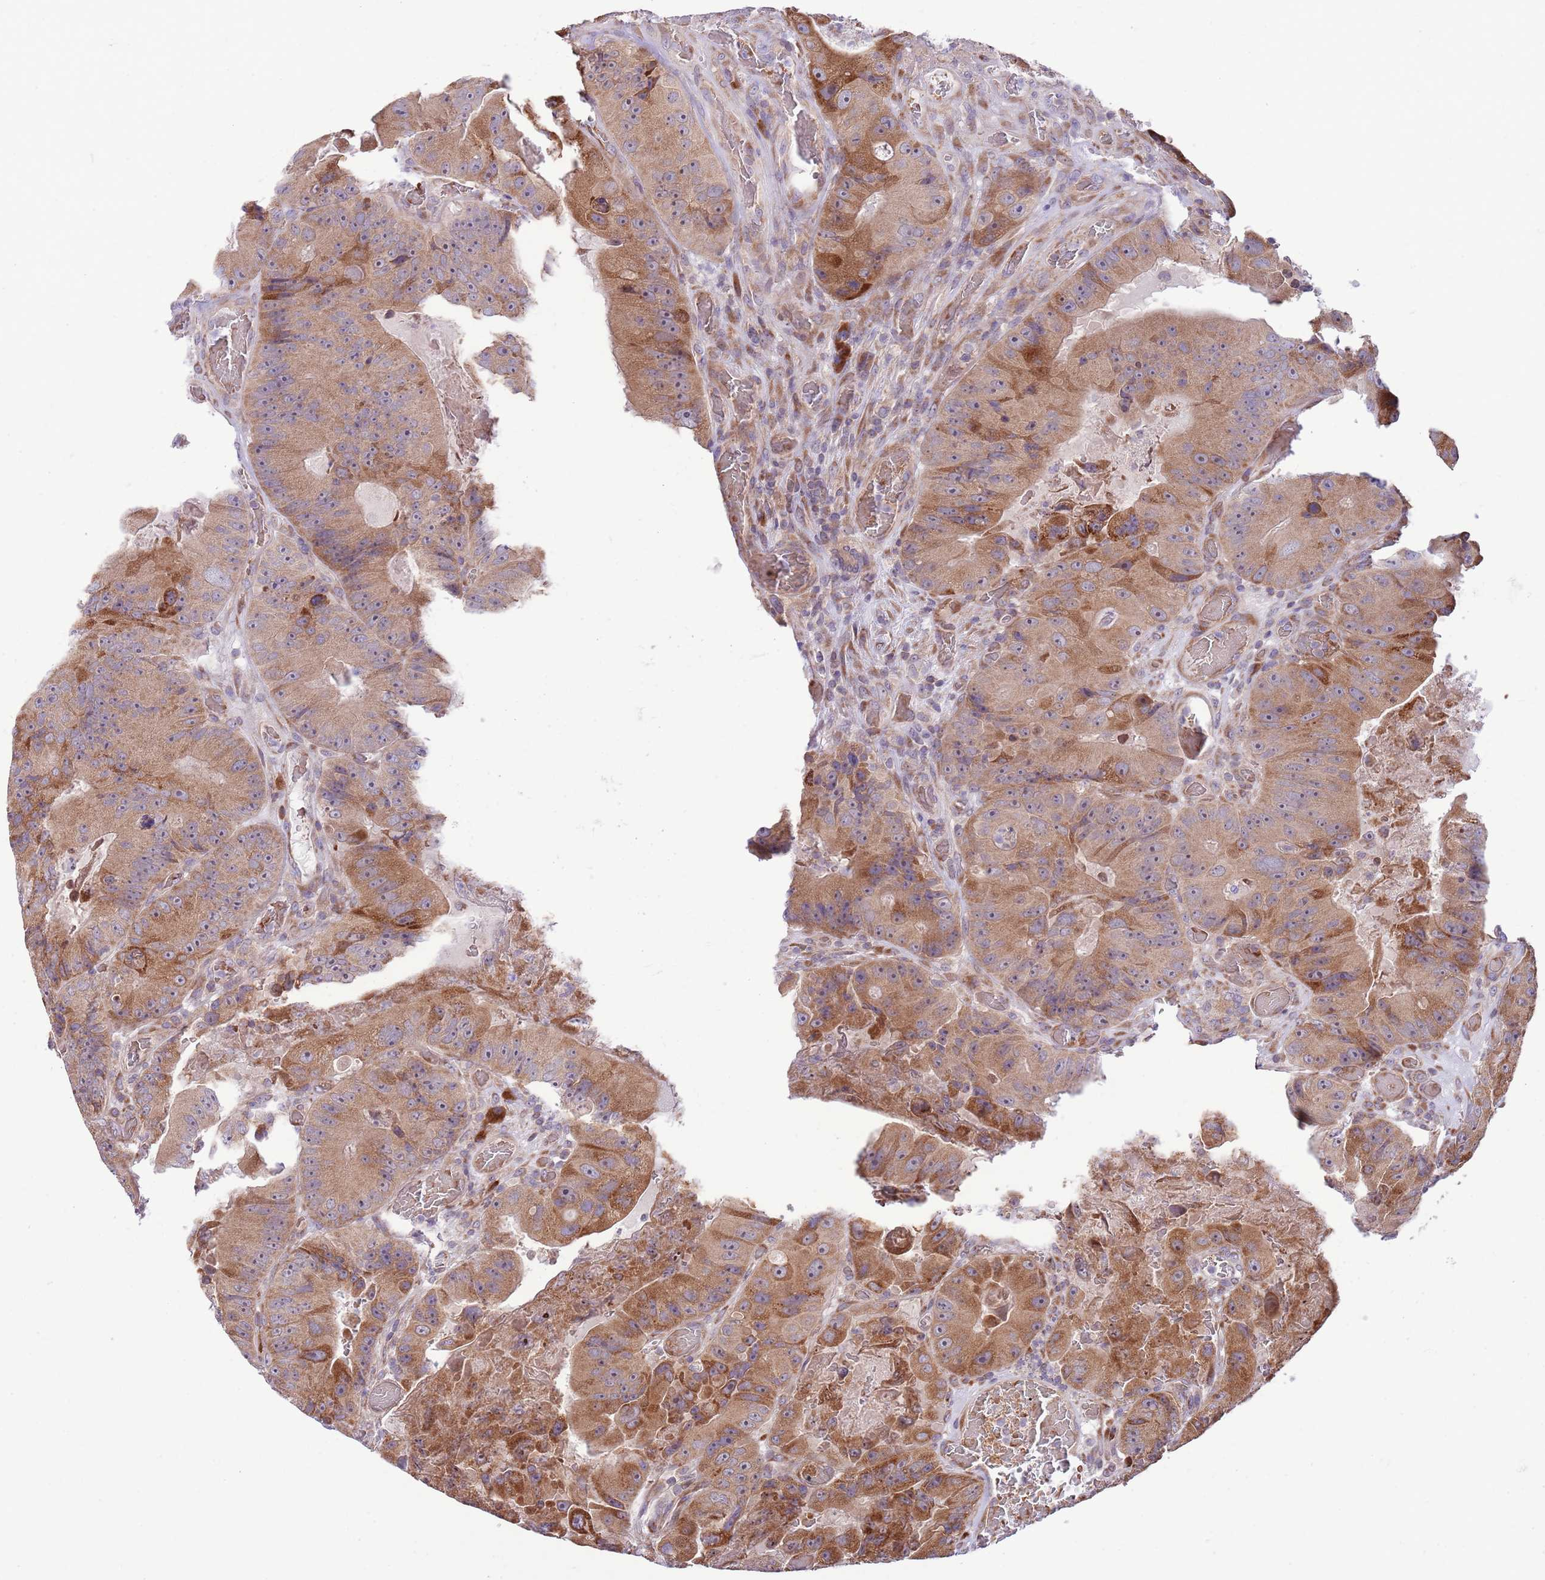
{"staining": {"intensity": "strong", "quantity": ">75%", "location": "cytoplasmic/membranous"}, "tissue": "colorectal cancer", "cell_type": "Tumor cells", "image_type": "cancer", "snomed": [{"axis": "morphology", "description": "Adenocarcinoma, NOS"}, {"axis": "topography", "description": "Colon"}], "caption": "A brown stain shows strong cytoplasmic/membranous expression of a protein in colorectal cancer tumor cells.", "gene": "DAND5", "patient": {"sex": "female", "age": 86}}